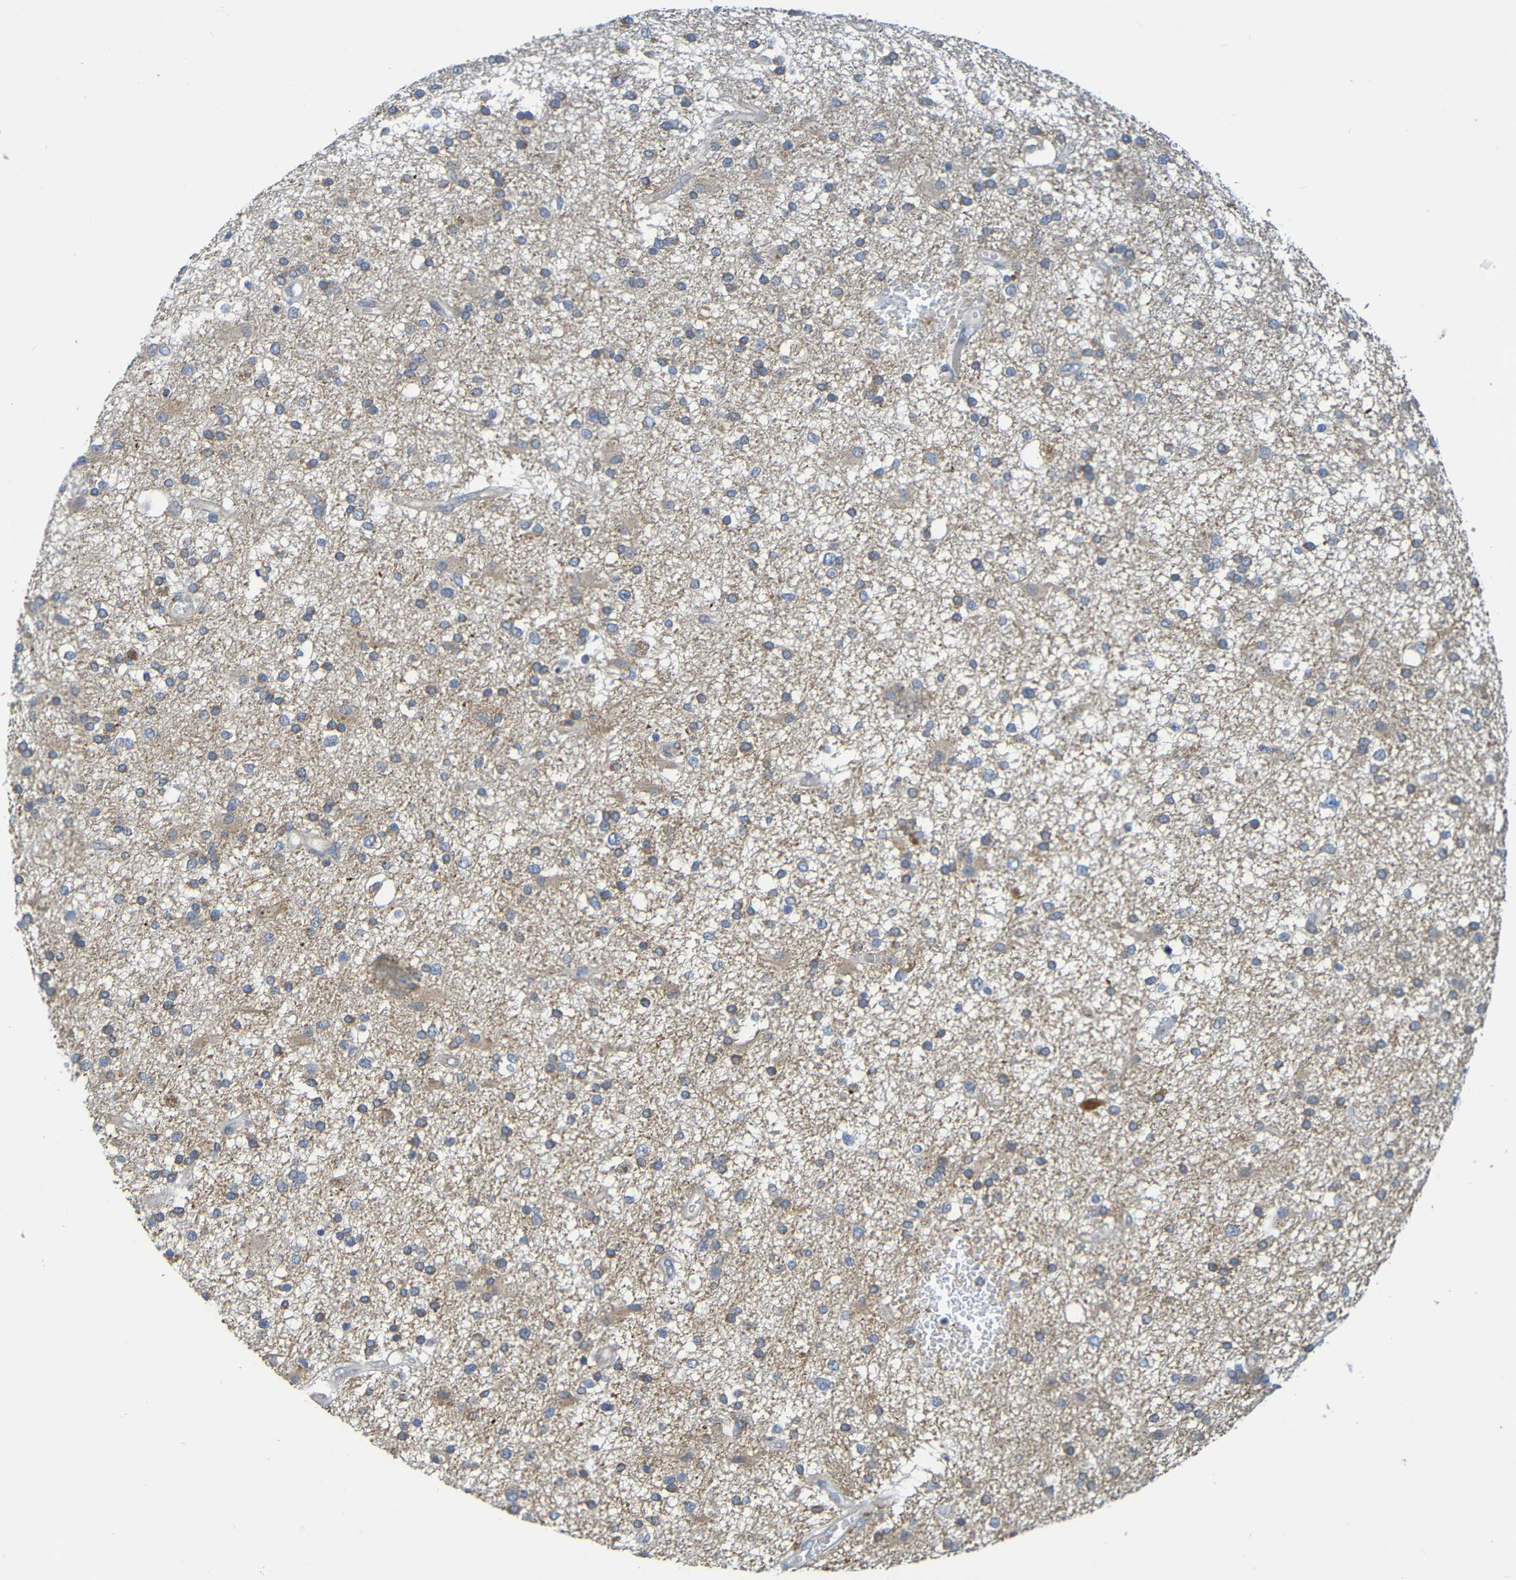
{"staining": {"intensity": "moderate", "quantity": "<25%", "location": "cytoplasmic/membranous"}, "tissue": "glioma", "cell_type": "Tumor cells", "image_type": "cancer", "snomed": [{"axis": "morphology", "description": "Glioma, malignant, High grade"}, {"axis": "topography", "description": "Brain"}], "caption": "Moderate cytoplasmic/membranous staining for a protein is present in about <25% of tumor cells of glioma using IHC.", "gene": "CYP4F2", "patient": {"sex": "male", "age": 33}}